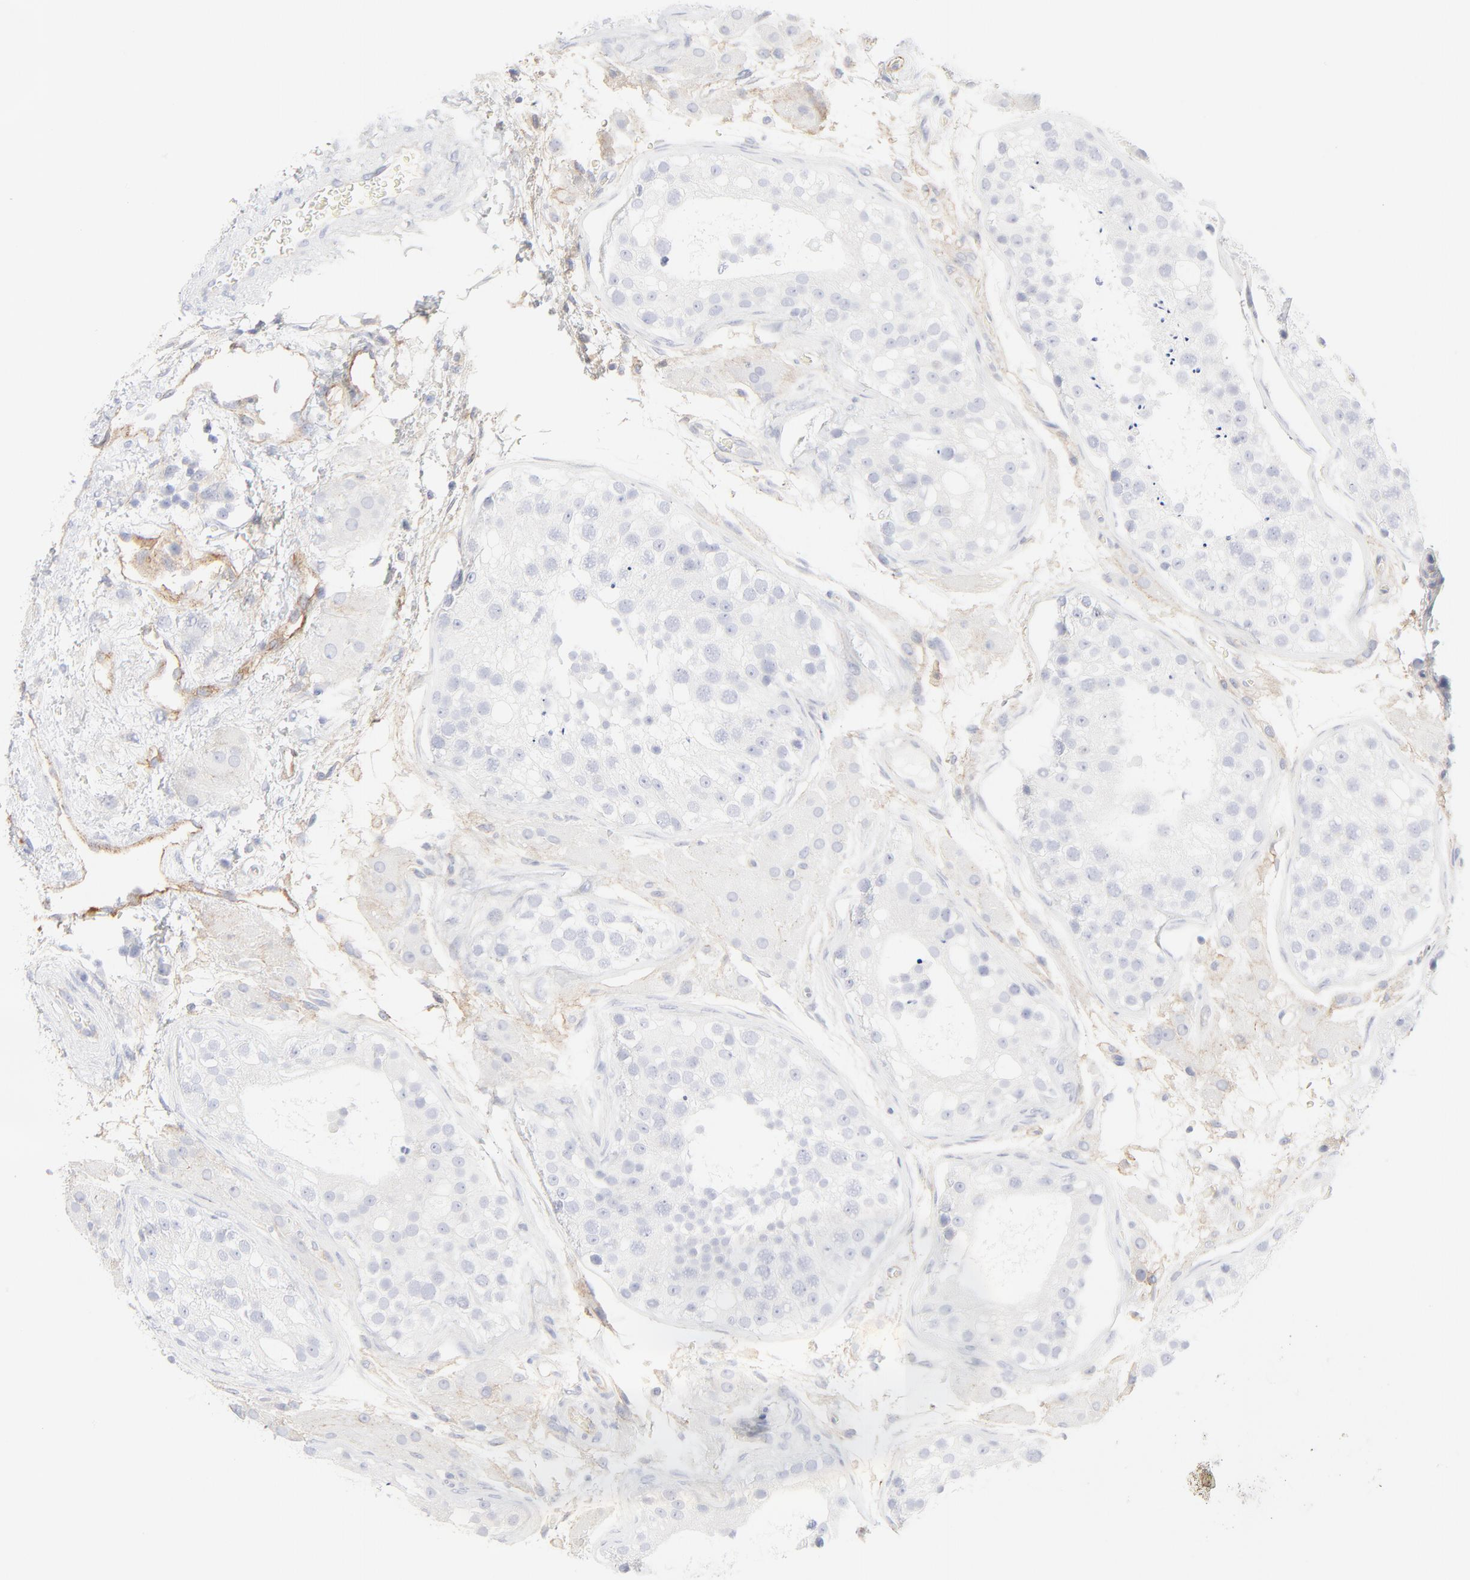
{"staining": {"intensity": "negative", "quantity": "none", "location": "none"}, "tissue": "testis", "cell_type": "Cells in seminiferous ducts", "image_type": "normal", "snomed": [{"axis": "morphology", "description": "Normal tissue, NOS"}, {"axis": "topography", "description": "Testis"}], "caption": "Human testis stained for a protein using immunohistochemistry (IHC) reveals no staining in cells in seminiferous ducts.", "gene": "ITGA5", "patient": {"sex": "male", "age": 26}}